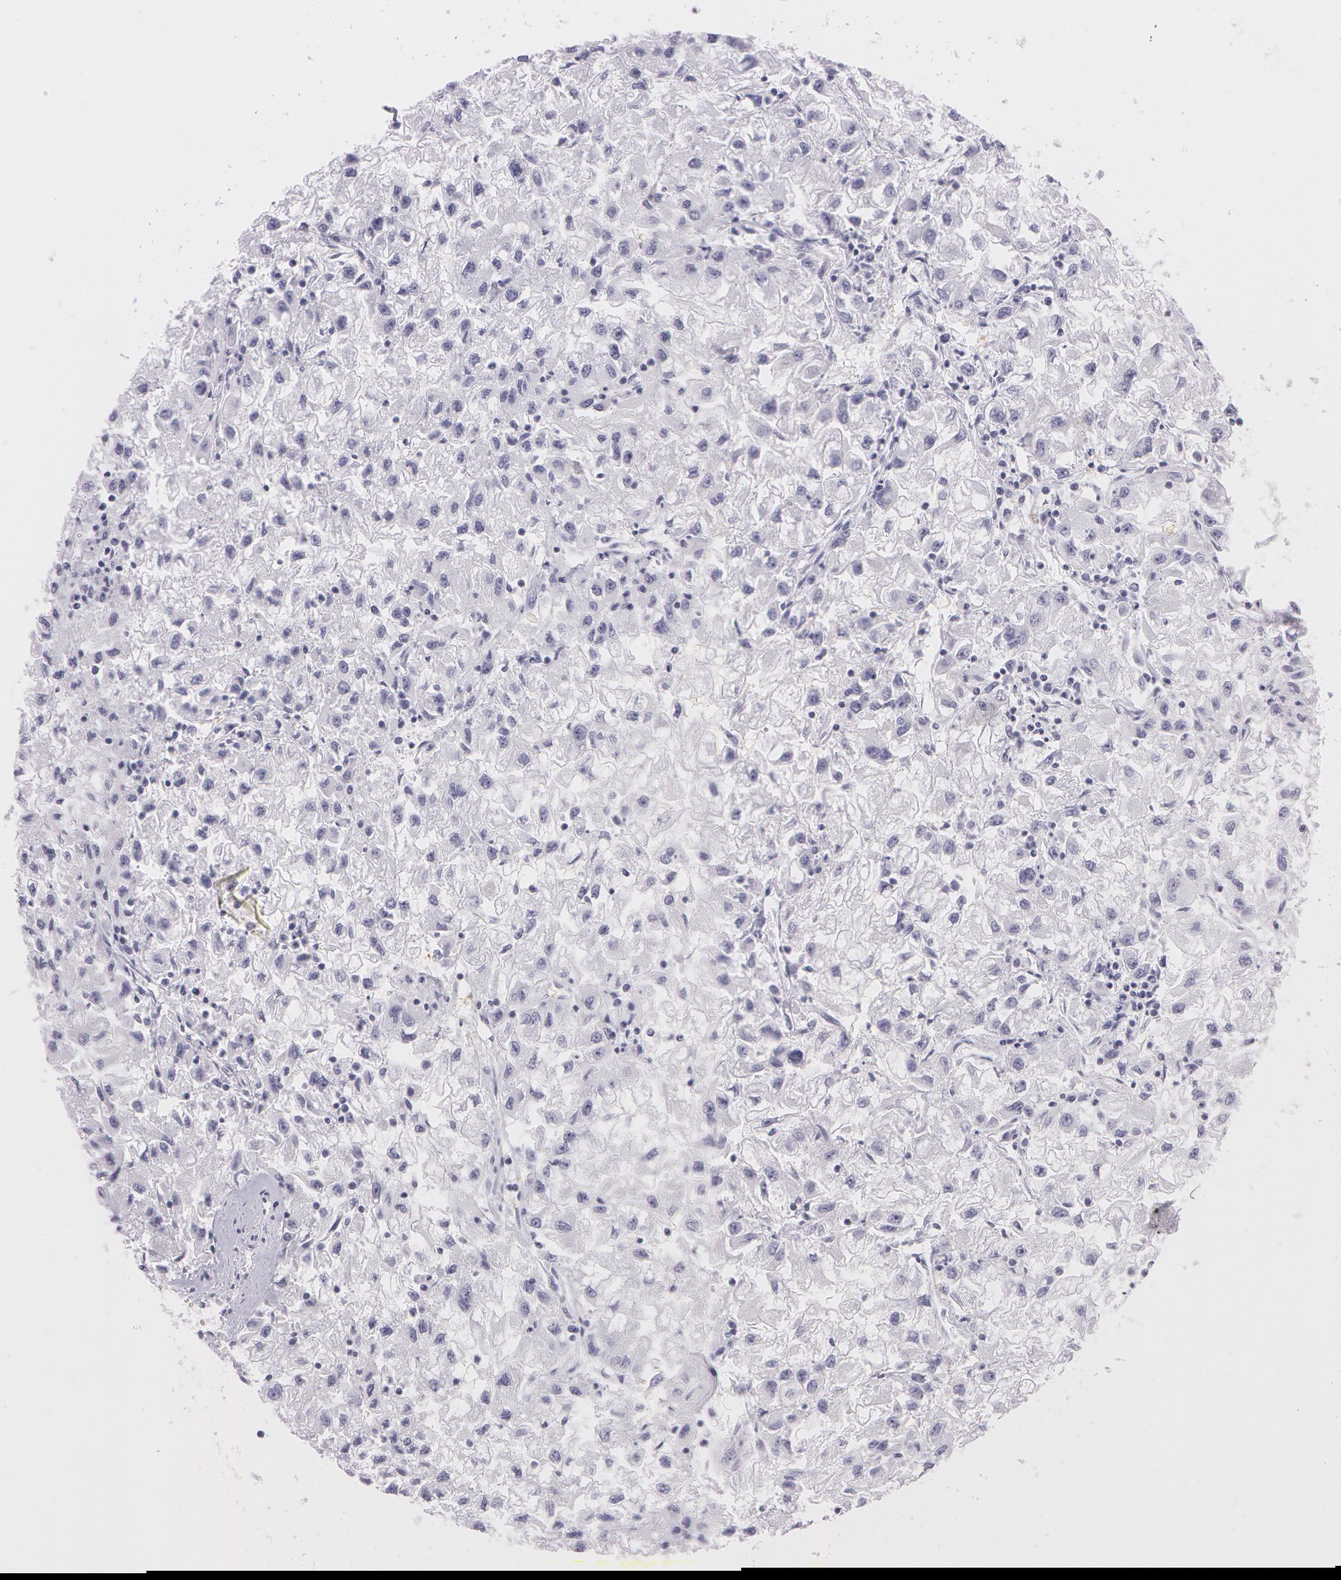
{"staining": {"intensity": "negative", "quantity": "none", "location": "none"}, "tissue": "renal cancer", "cell_type": "Tumor cells", "image_type": "cancer", "snomed": [{"axis": "morphology", "description": "Adenocarcinoma, NOS"}, {"axis": "topography", "description": "Kidney"}], "caption": "IHC photomicrograph of neoplastic tissue: renal cancer (adenocarcinoma) stained with DAB displays no significant protein staining in tumor cells. The staining is performed using DAB brown chromogen with nuclei counter-stained in using hematoxylin.", "gene": "SNCG", "patient": {"sex": "male", "age": 59}}